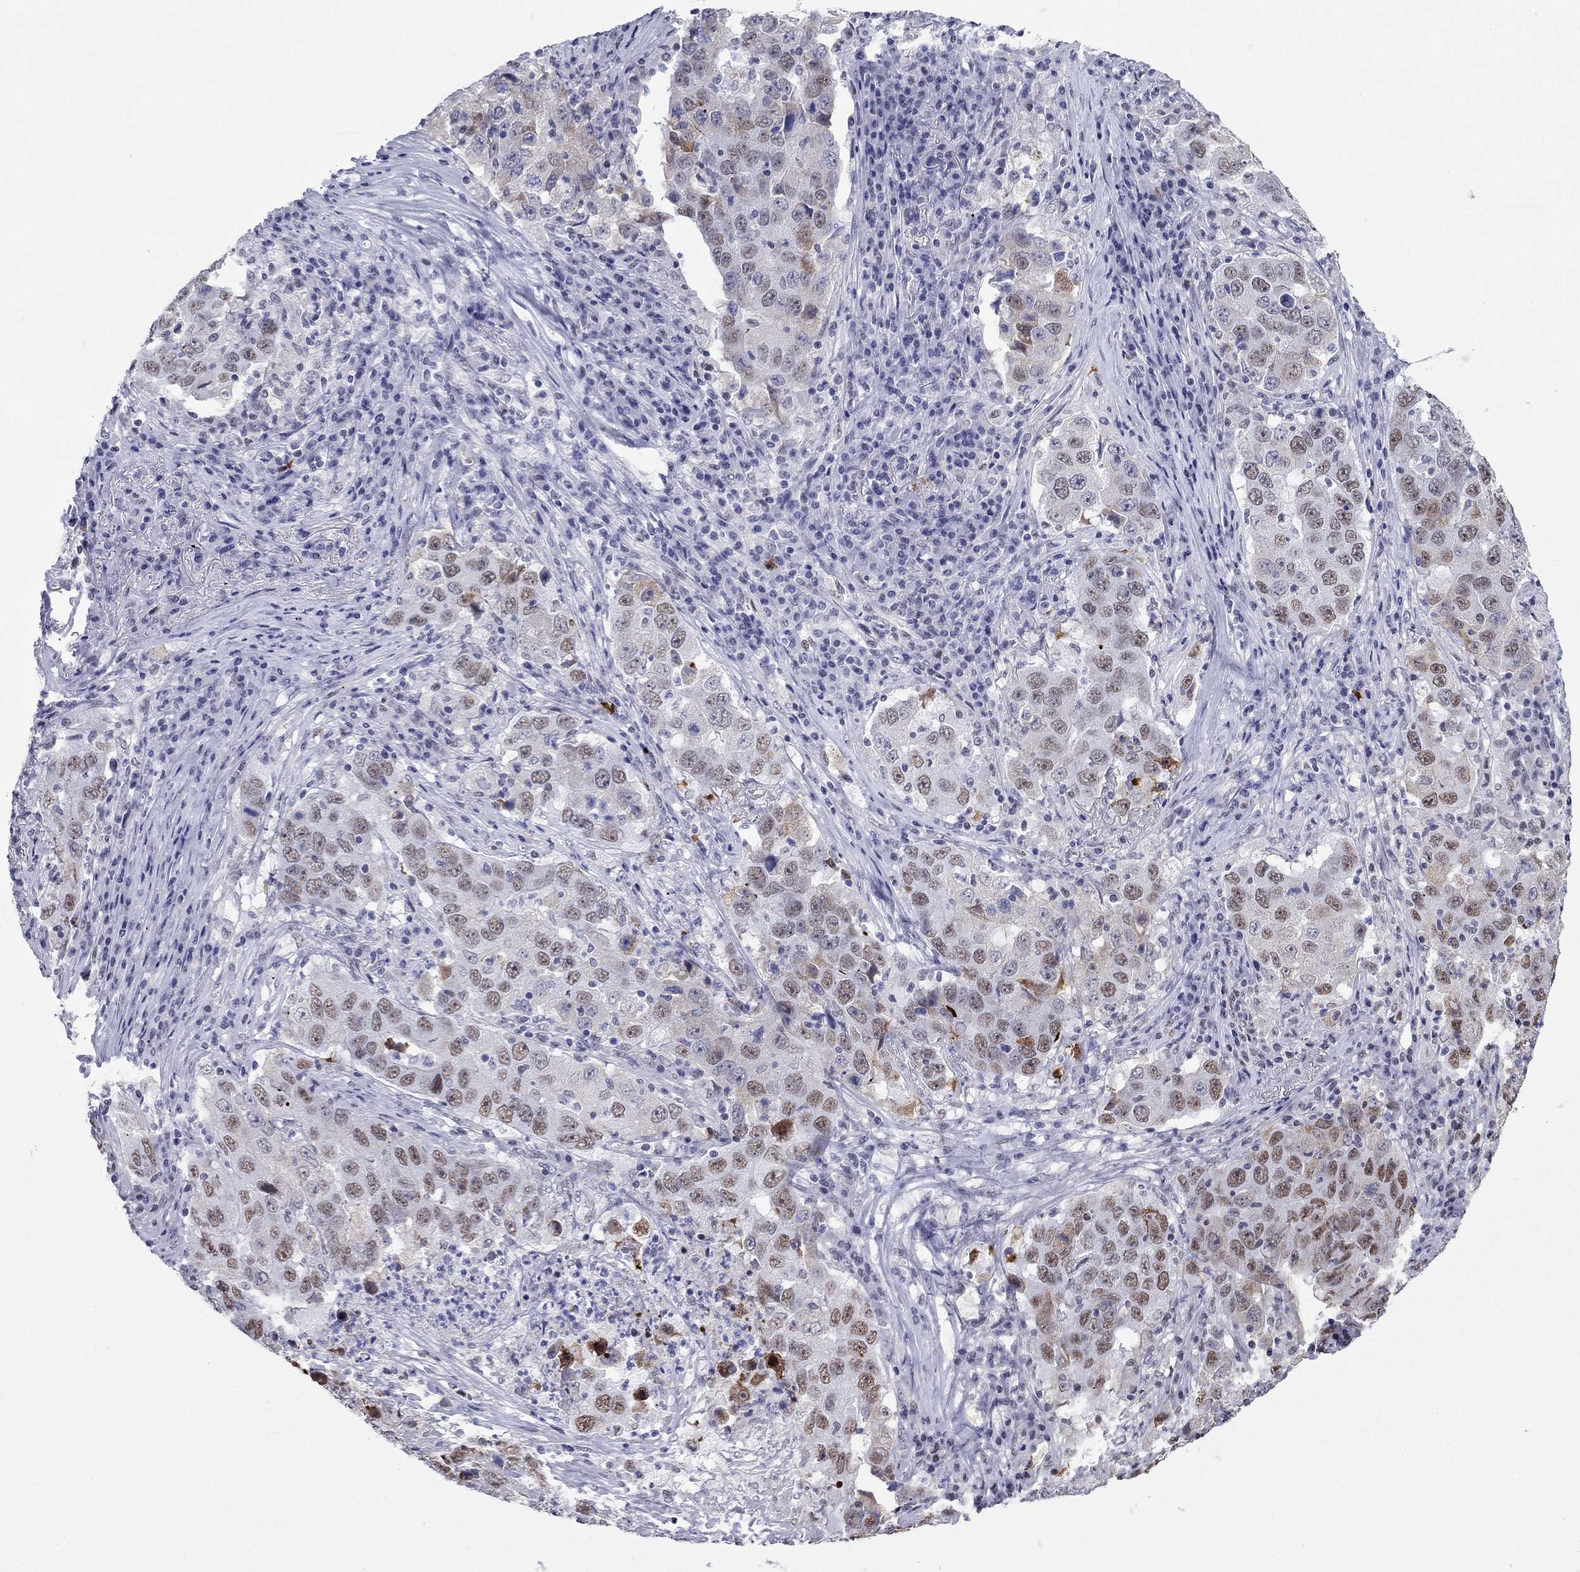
{"staining": {"intensity": "weak", "quantity": "25%-75%", "location": "nuclear"}, "tissue": "lung cancer", "cell_type": "Tumor cells", "image_type": "cancer", "snomed": [{"axis": "morphology", "description": "Adenocarcinoma, NOS"}, {"axis": "topography", "description": "Lung"}], "caption": "High-magnification brightfield microscopy of lung cancer stained with DAB (brown) and counterstained with hematoxylin (blue). tumor cells exhibit weak nuclear expression is appreciated in about25%-75% of cells.", "gene": "PPM1G", "patient": {"sex": "male", "age": 73}}